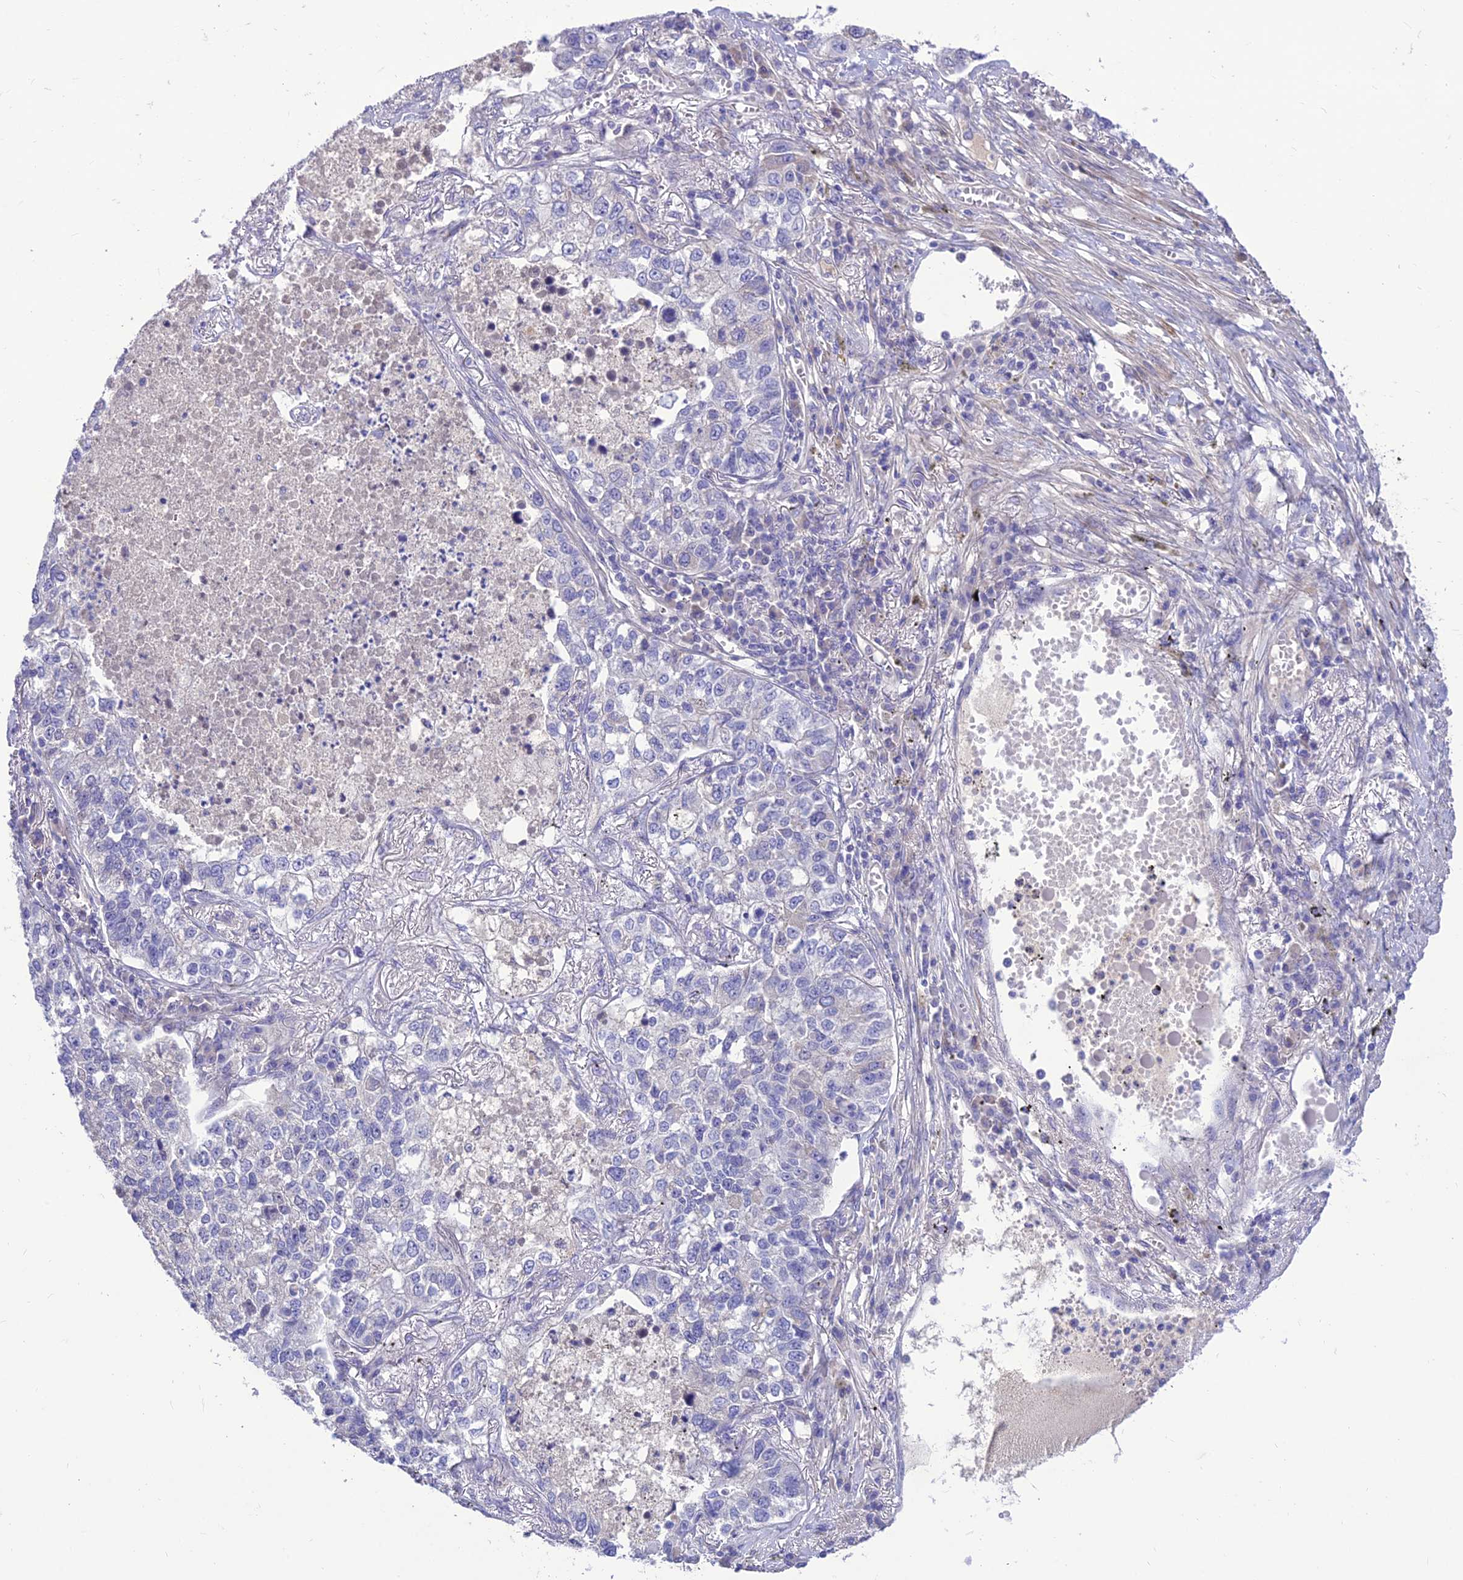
{"staining": {"intensity": "negative", "quantity": "none", "location": "none"}, "tissue": "lung cancer", "cell_type": "Tumor cells", "image_type": "cancer", "snomed": [{"axis": "morphology", "description": "Adenocarcinoma, NOS"}, {"axis": "topography", "description": "Lung"}], "caption": "Adenocarcinoma (lung) stained for a protein using IHC reveals no expression tumor cells.", "gene": "TEKT3", "patient": {"sex": "male", "age": 49}}